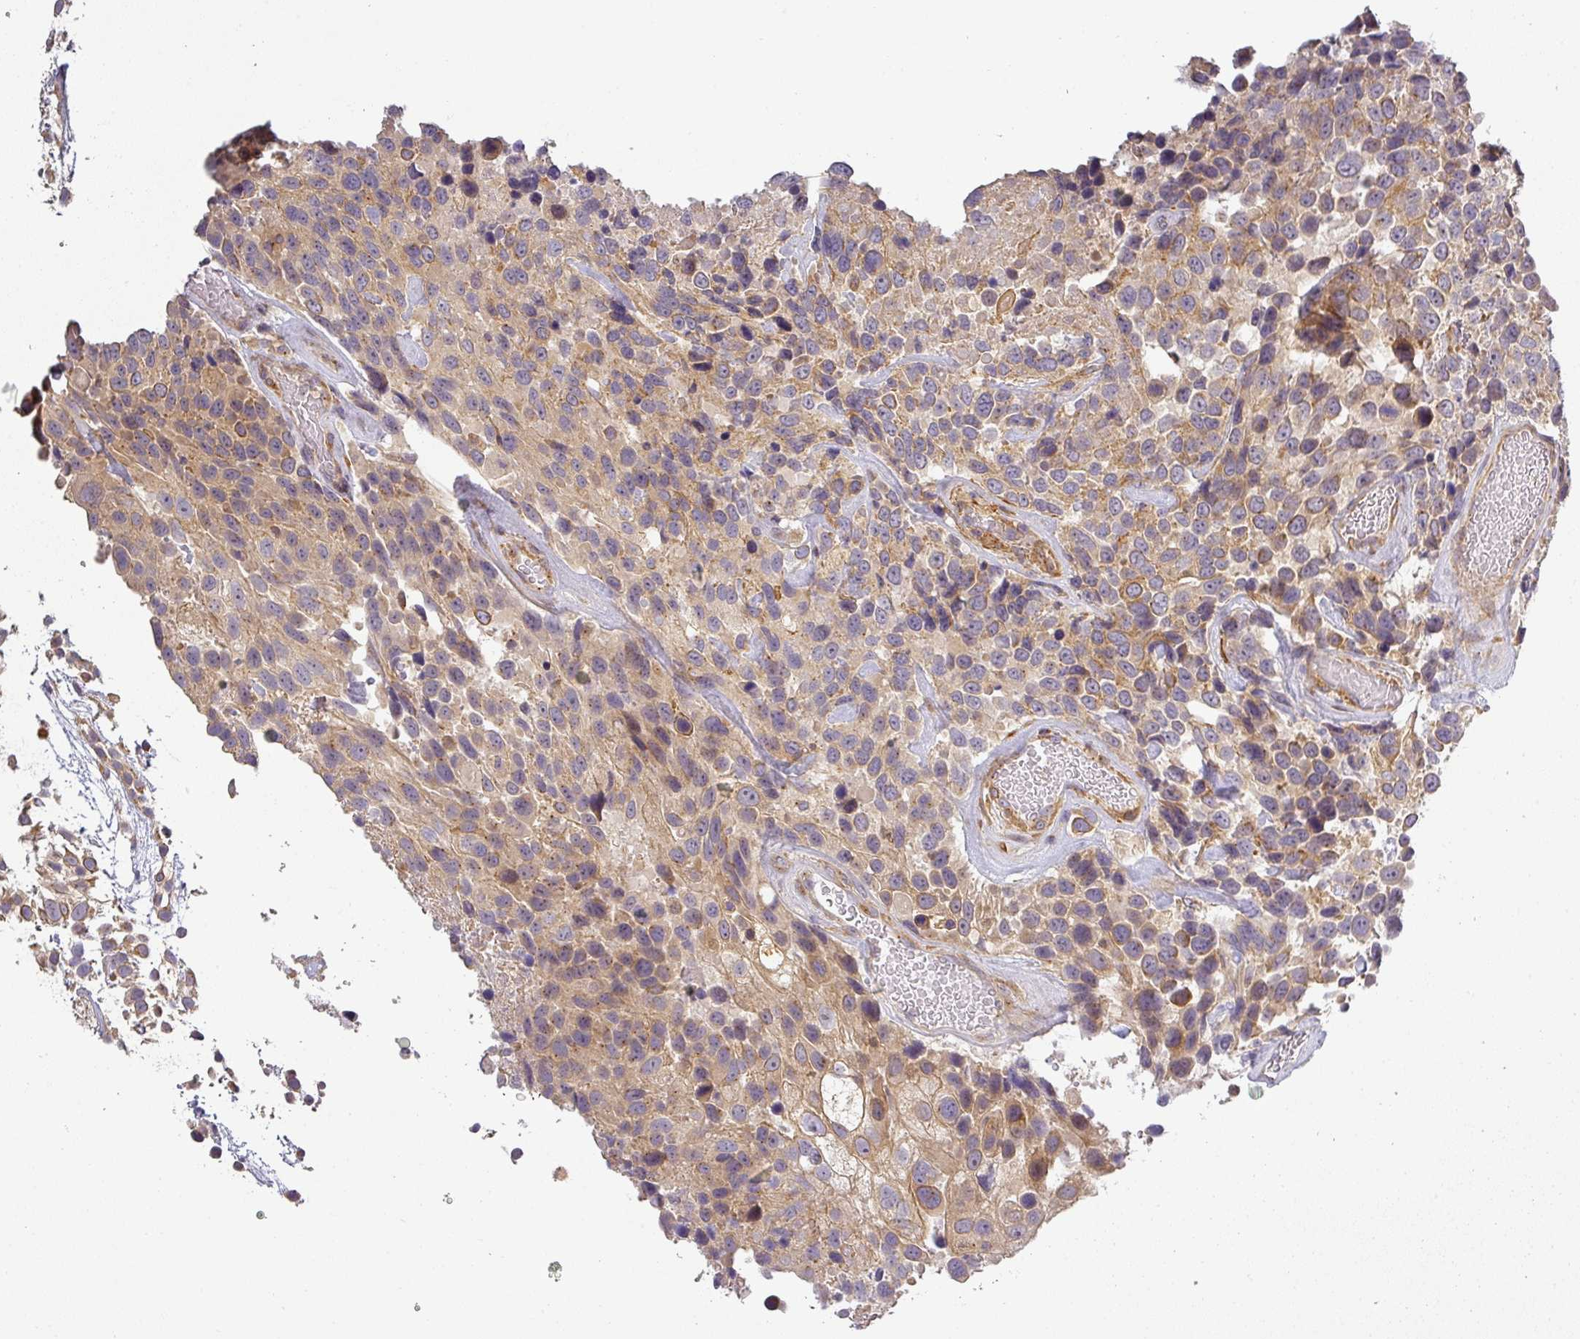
{"staining": {"intensity": "moderate", "quantity": "25%-75%", "location": "cytoplasmic/membranous"}, "tissue": "urothelial cancer", "cell_type": "Tumor cells", "image_type": "cancer", "snomed": [{"axis": "morphology", "description": "Urothelial carcinoma, High grade"}, {"axis": "topography", "description": "Urinary bladder"}], "caption": "A high-resolution histopathology image shows immunohistochemistry staining of high-grade urothelial carcinoma, which shows moderate cytoplasmic/membranous staining in approximately 25%-75% of tumor cells.", "gene": "NIN", "patient": {"sex": "male", "age": 56}}